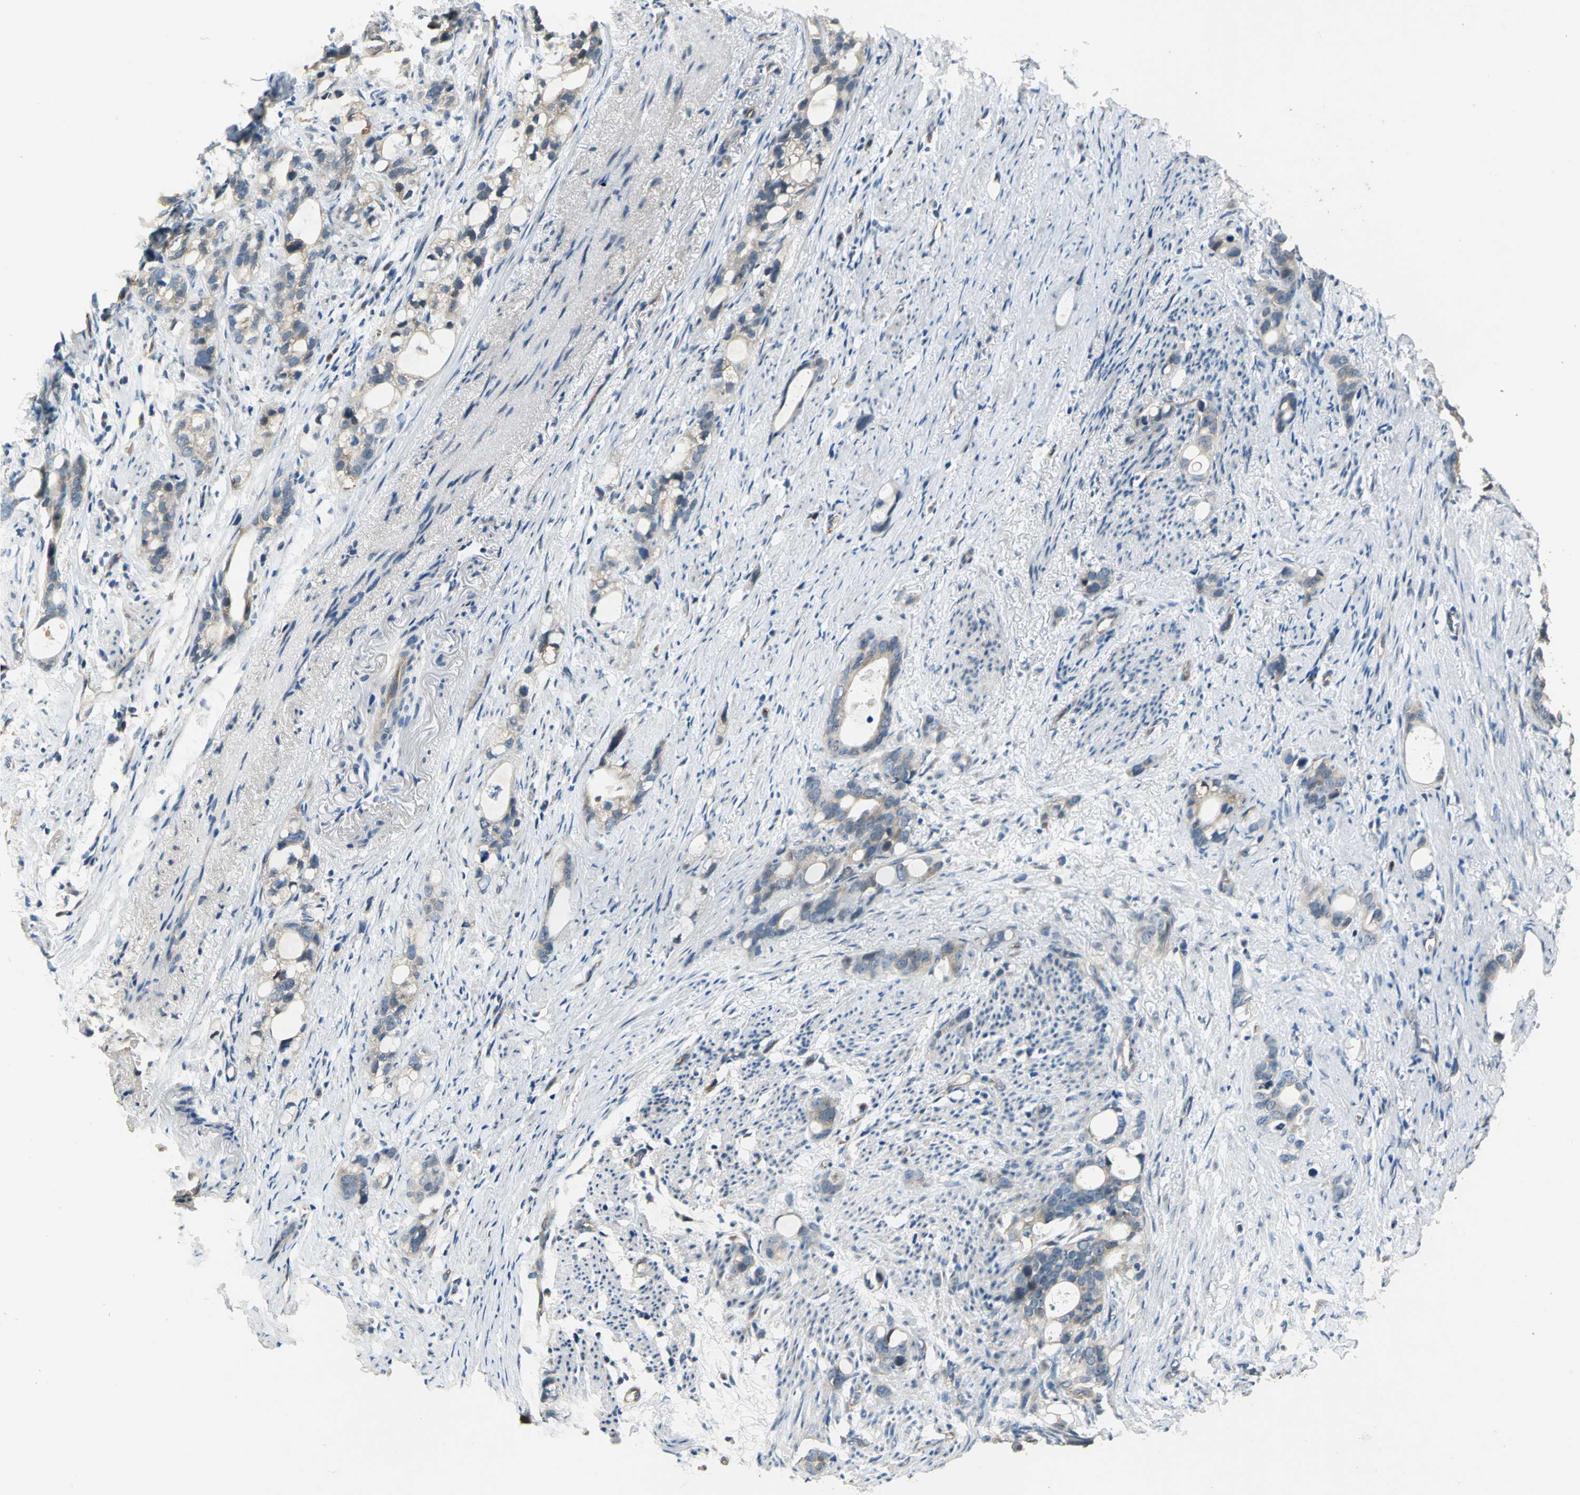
{"staining": {"intensity": "weak", "quantity": ">75%", "location": "cytoplasmic/membranous"}, "tissue": "stomach cancer", "cell_type": "Tumor cells", "image_type": "cancer", "snomed": [{"axis": "morphology", "description": "Adenocarcinoma, NOS"}, {"axis": "topography", "description": "Stomach"}], "caption": "Stomach adenocarcinoma tissue demonstrates weak cytoplasmic/membranous expression in about >75% of tumor cells", "gene": "EMCN", "patient": {"sex": "female", "age": 75}}